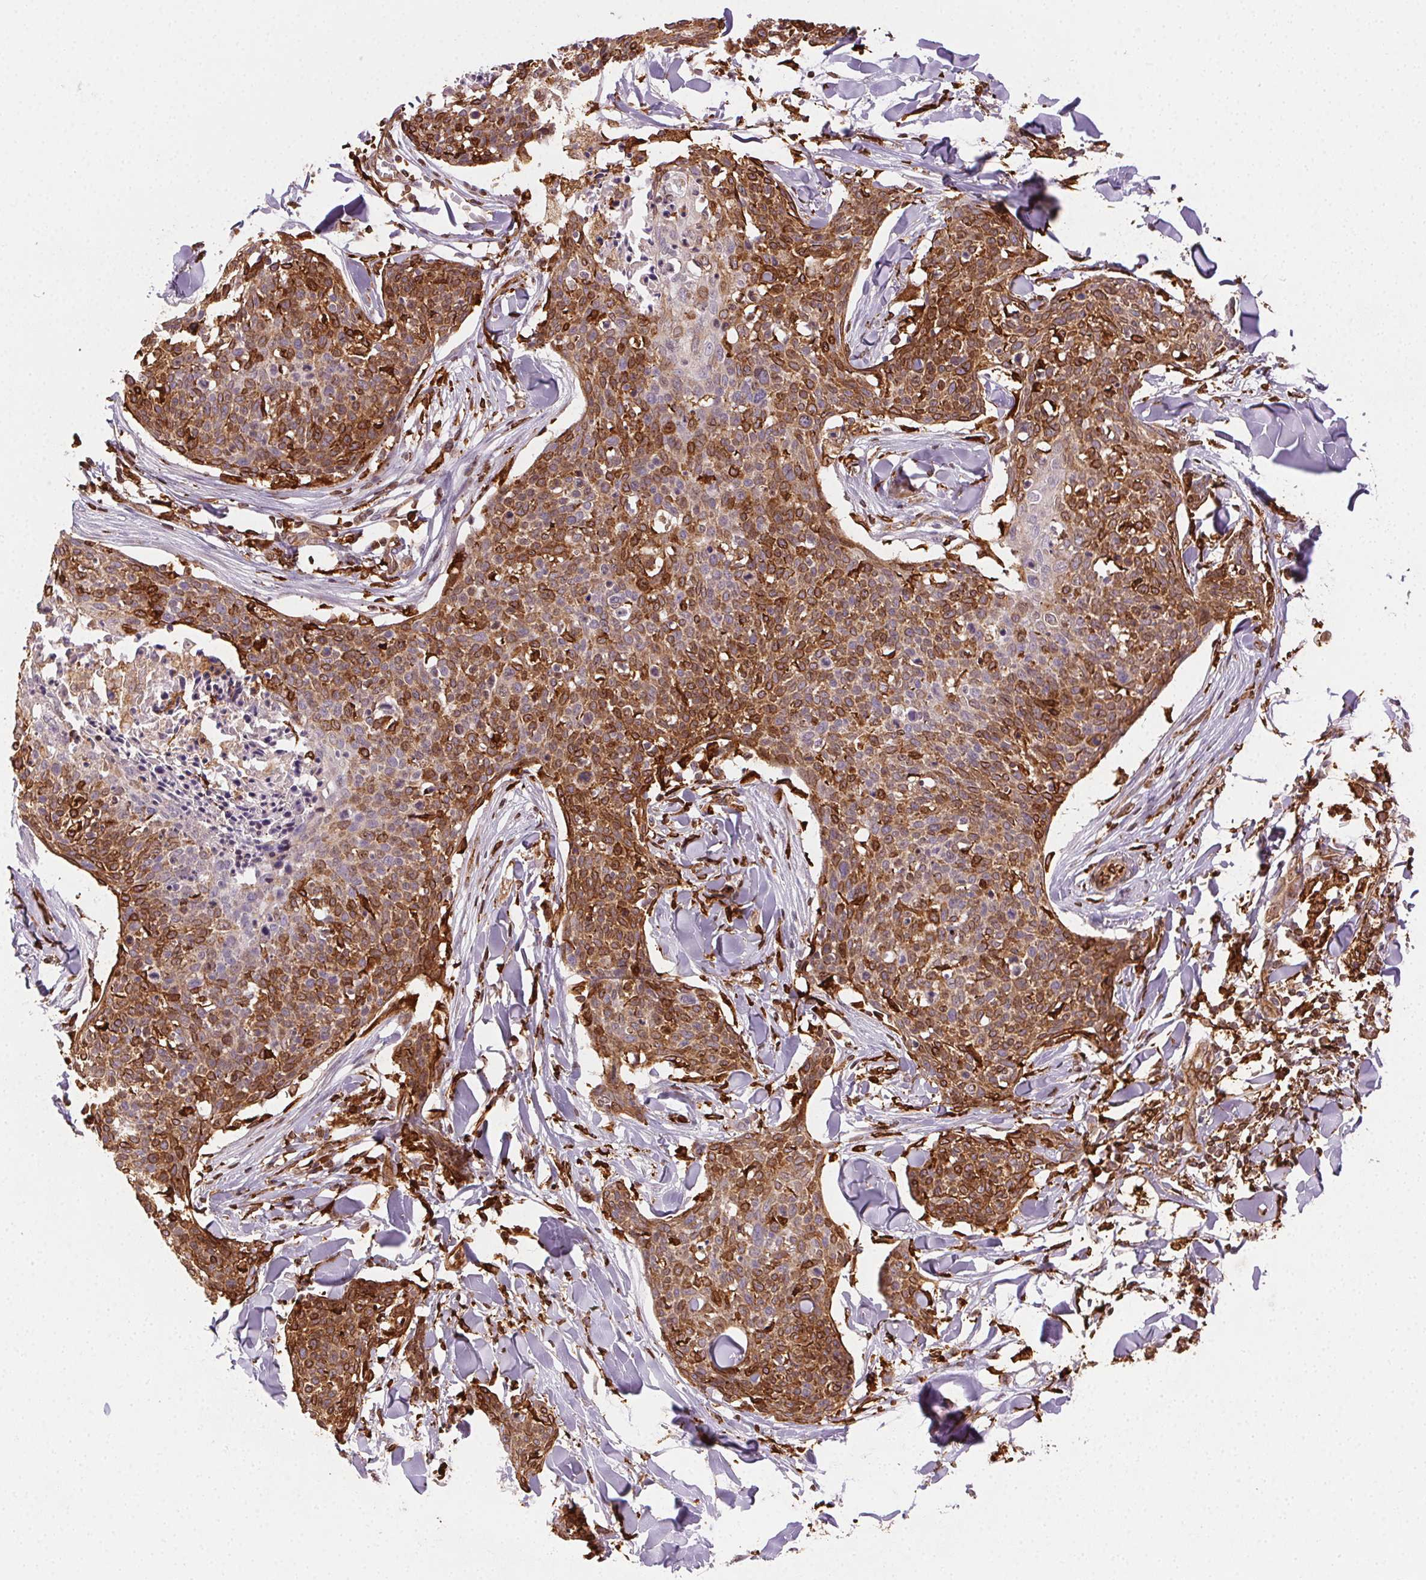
{"staining": {"intensity": "moderate", "quantity": ">75%", "location": "cytoplasmic/membranous"}, "tissue": "skin cancer", "cell_type": "Tumor cells", "image_type": "cancer", "snomed": [{"axis": "morphology", "description": "Squamous cell carcinoma, NOS"}, {"axis": "topography", "description": "Skin"}, {"axis": "topography", "description": "Vulva"}], "caption": "A brown stain shows moderate cytoplasmic/membranous staining of a protein in skin cancer tumor cells.", "gene": "RNASET2", "patient": {"sex": "female", "age": 75}}